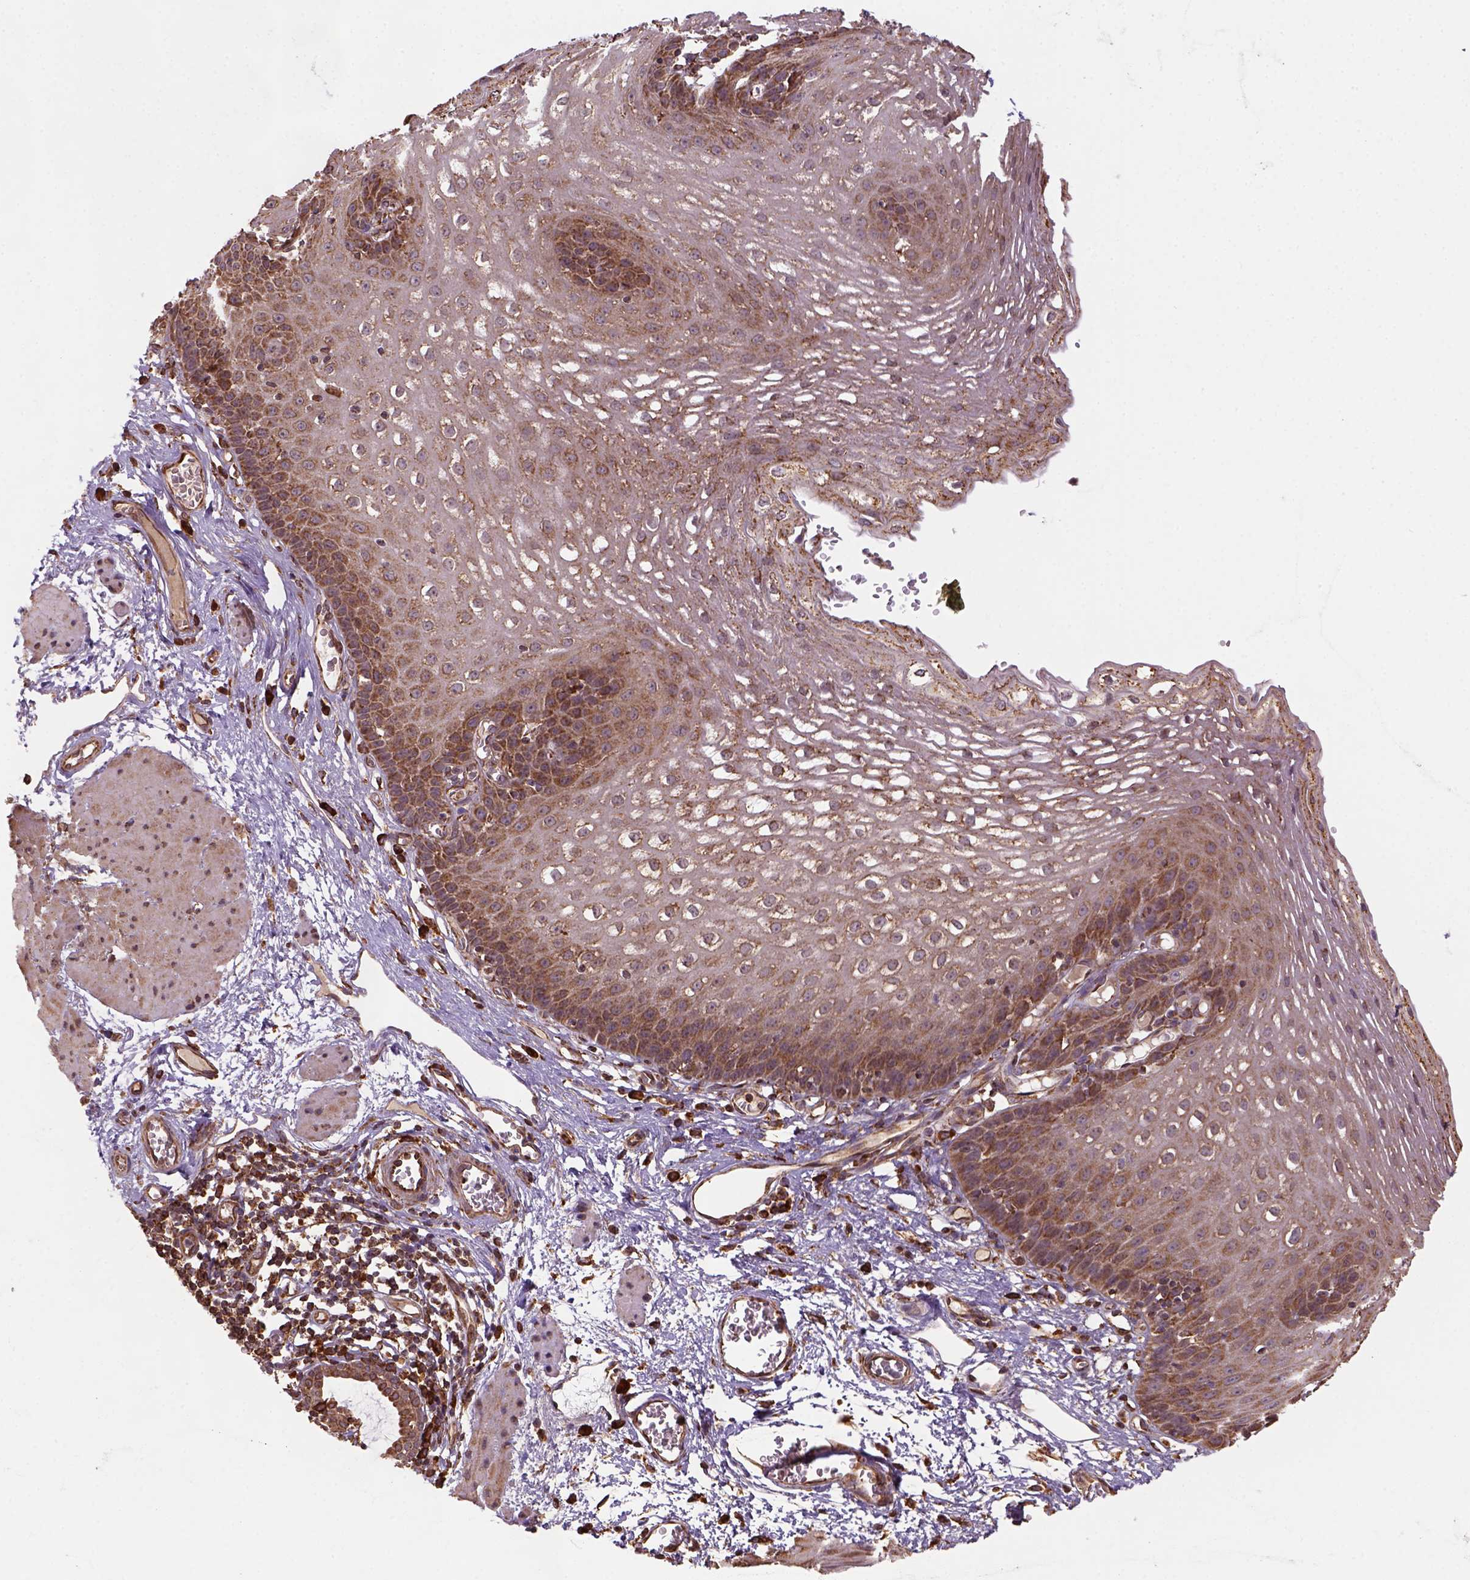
{"staining": {"intensity": "moderate", "quantity": ">75%", "location": "cytoplasmic/membranous"}, "tissue": "esophagus", "cell_type": "Squamous epithelial cells", "image_type": "normal", "snomed": [{"axis": "morphology", "description": "Normal tissue, NOS"}, {"axis": "topography", "description": "Esophagus"}], "caption": "High-power microscopy captured an immunohistochemistry (IHC) image of normal esophagus, revealing moderate cytoplasmic/membranous positivity in about >75% of squamous epithelial cells.", "gene": "MAPK8IP3", "patient": {"sex": "male", "age": 72}}